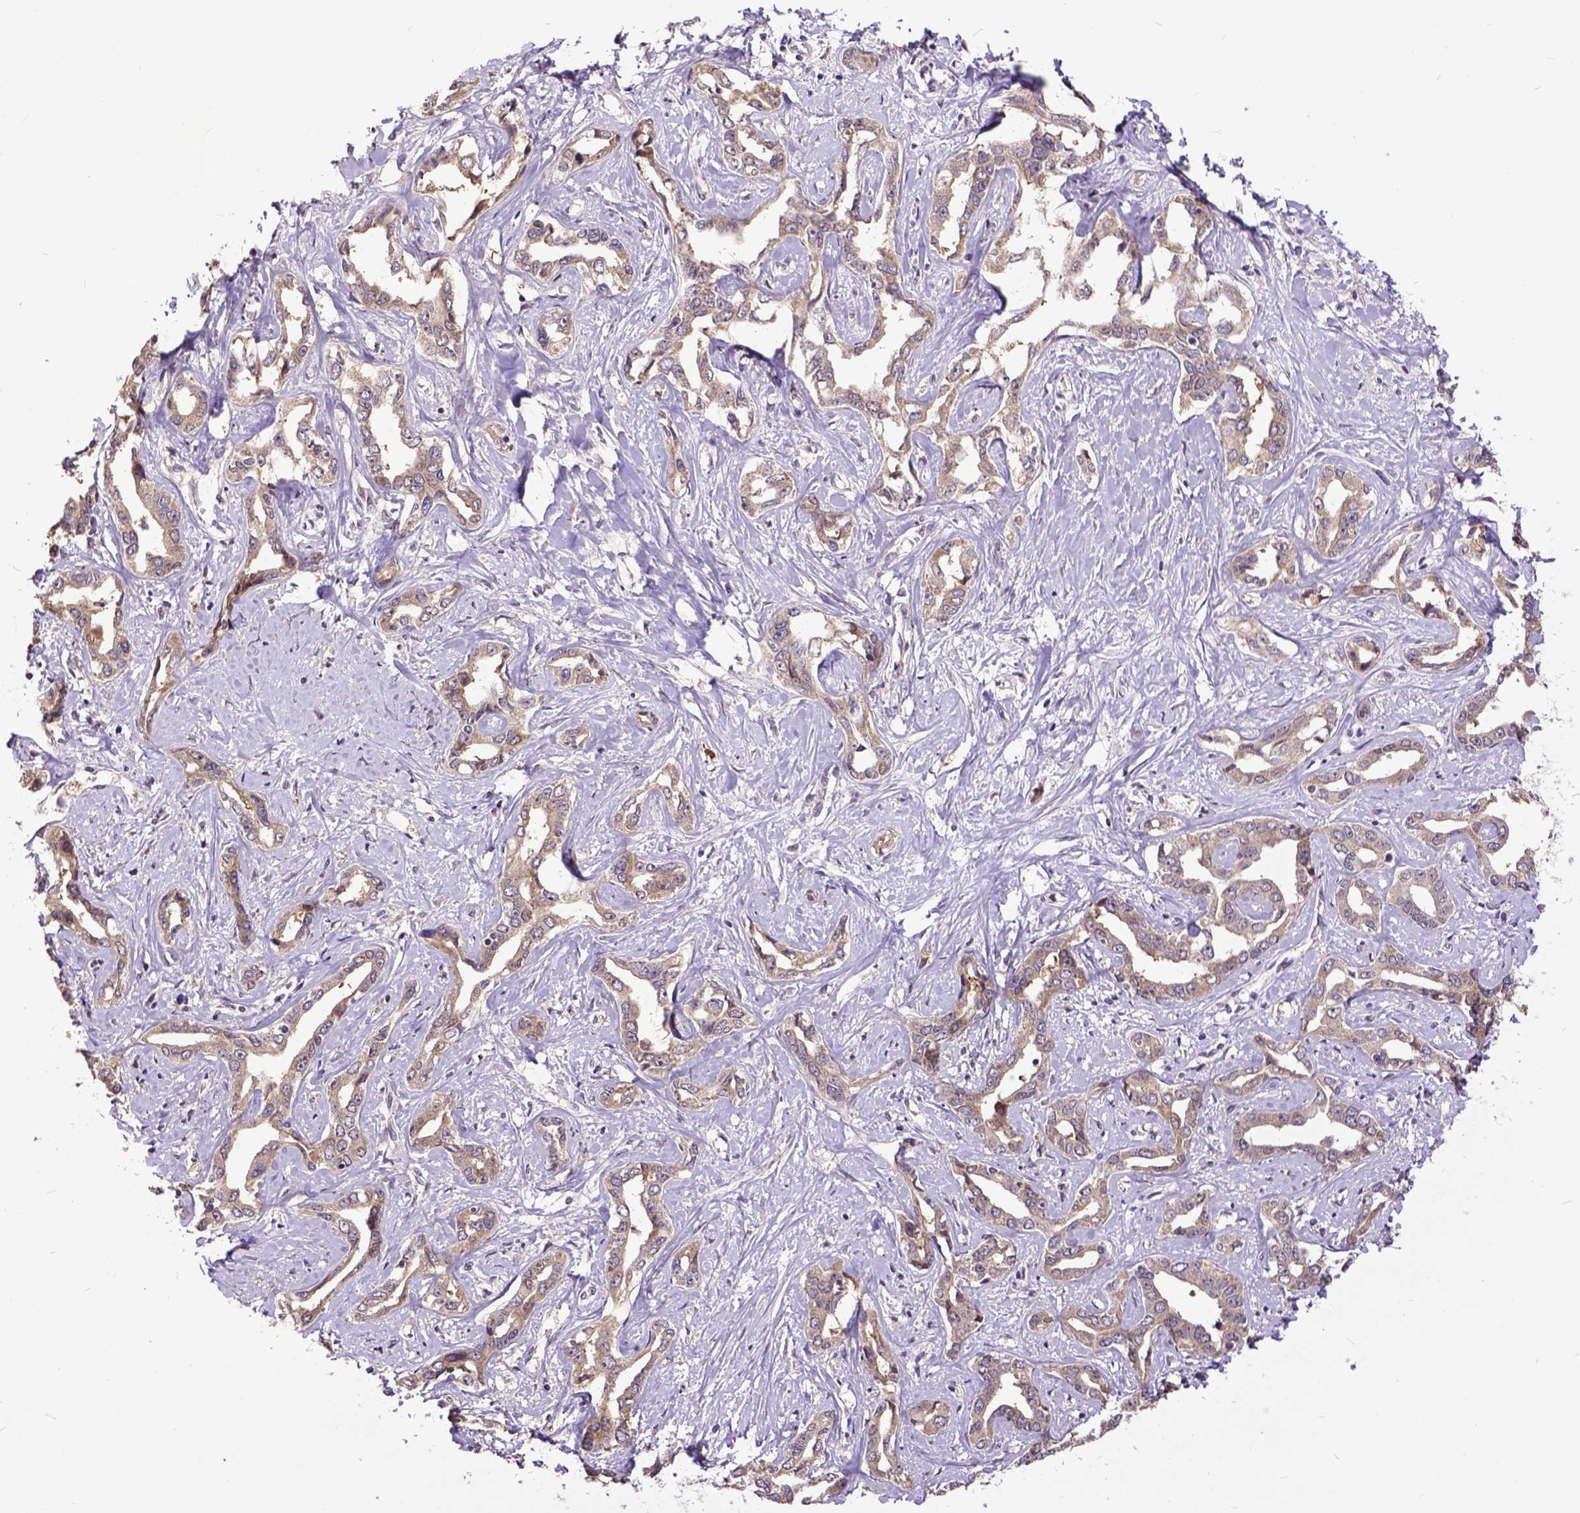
{"staining": {"intensity": "weak", "quantity": ">75%", "location": "cytoplasmic/membranous"}, "tissue": "liver cancer", "cell_type": "Tumor cells", "image_type": "cancer", "snomed": [{"axis": "morphology", "description": "Cholangiocarcinoma"}, {"axis": "topography", "description": "Liver"}], "caption": "IHC image of neoplastic tissue: human liver cancer (cholangiocarcinoma) stained using immunohistochemistry (IHC) reveals low levels of weak protein expression localized specifically in the cytoplasmic/membranous of tumor cells, appearing as a cytoplasmic/membranous brown color.", "gene": "ARL1", "patient": {"sex": "male", "age": 59}}